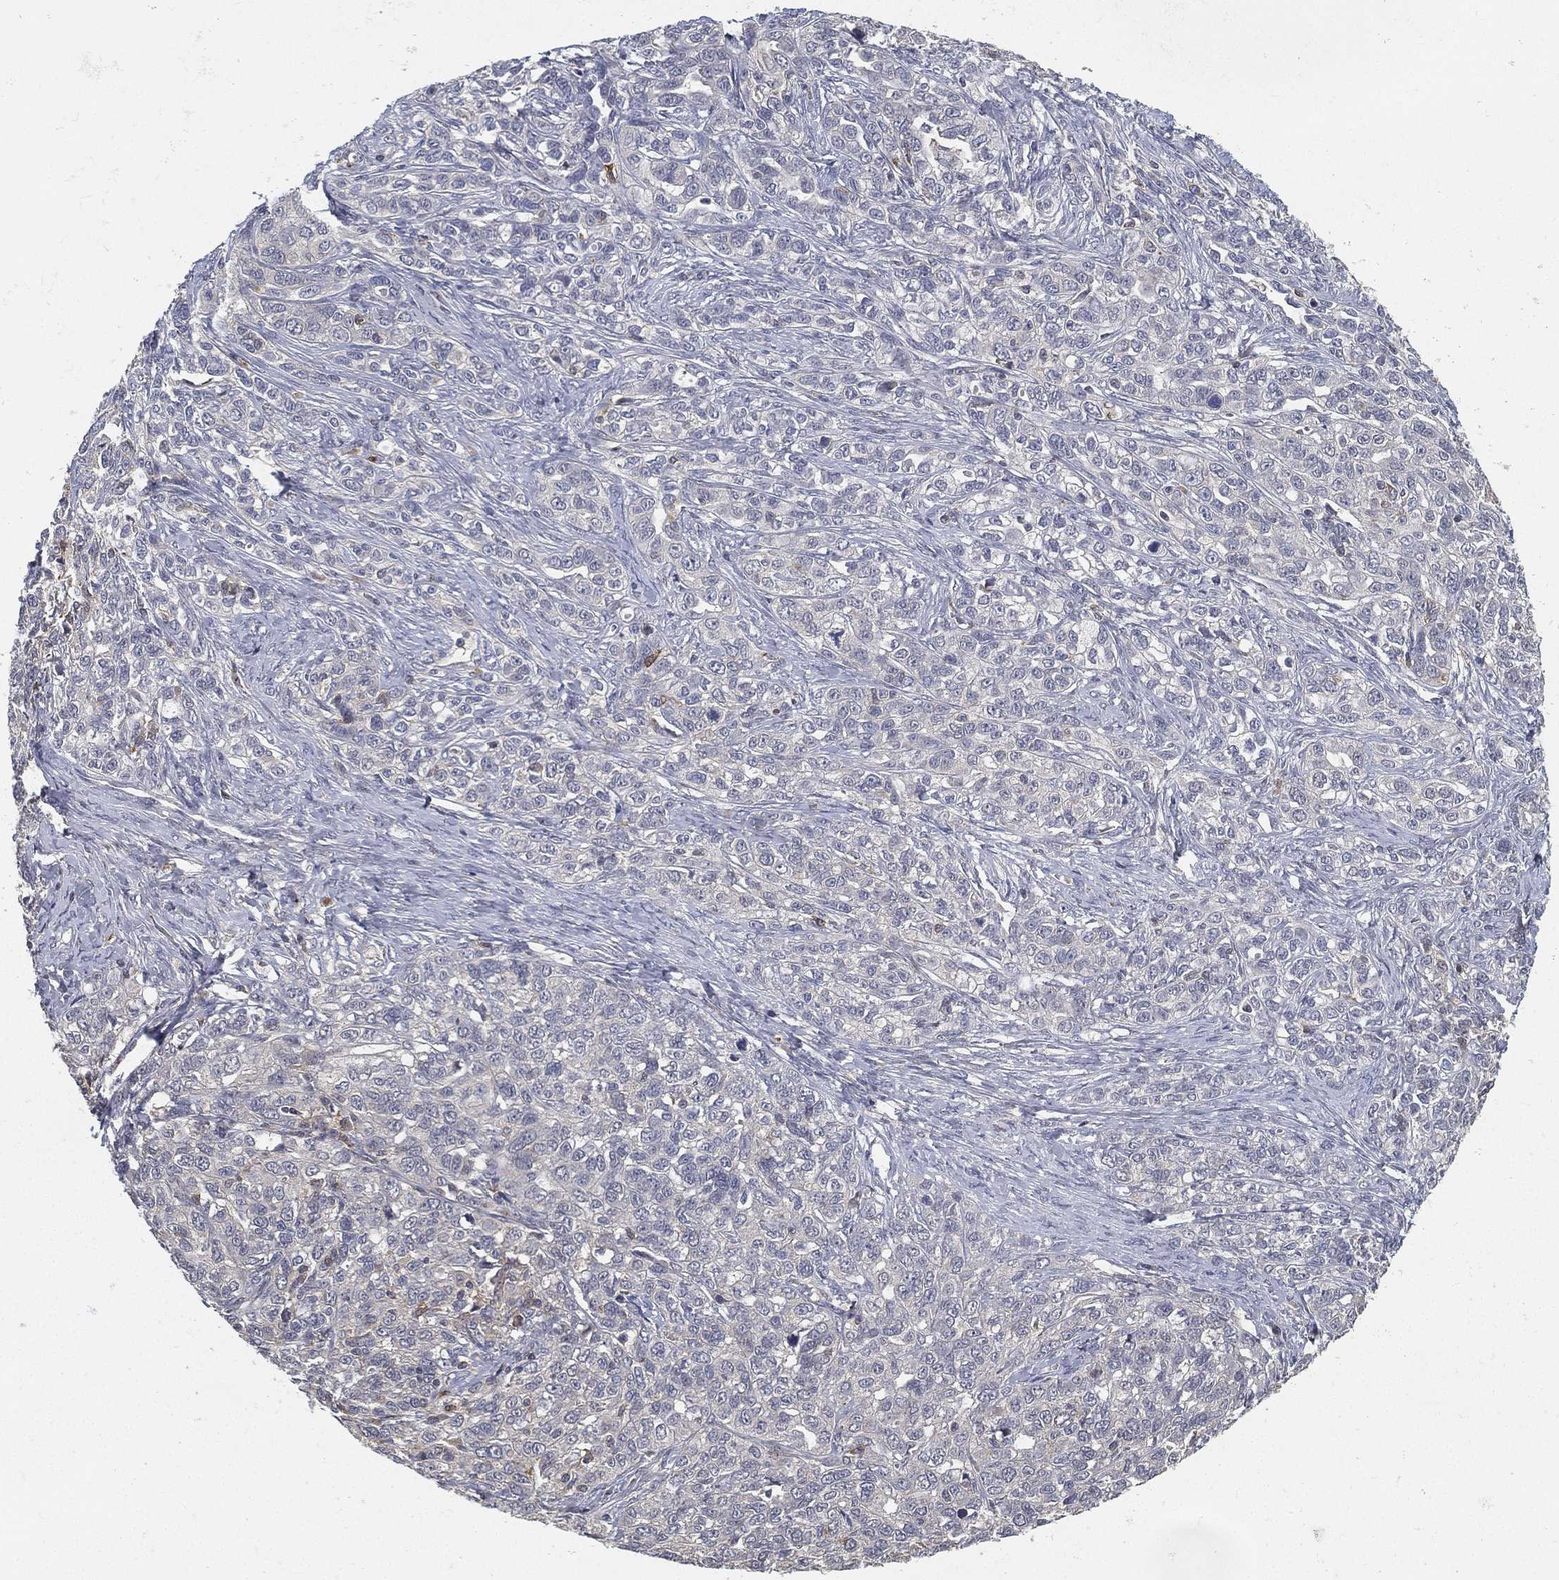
{"staining": {"intensity": "negative", "quantity": "none", "location": "none"}, "tissue": "ovarian cancer", "cell_type": "Tumor cells", "image_type": "cancer", "snomed": [{"axis": "morphology", "description": "Cystadenocarcinoma, serous, NOS"}, {"axis": "topography", "description": "Ovary"}], "caption": "IHC of ovarian cancer (serous cystadenocarcinoma) shows no staining in tumor cells.", "gene": "CFAP251", "patient": {"sex": "female", "age": 71}}